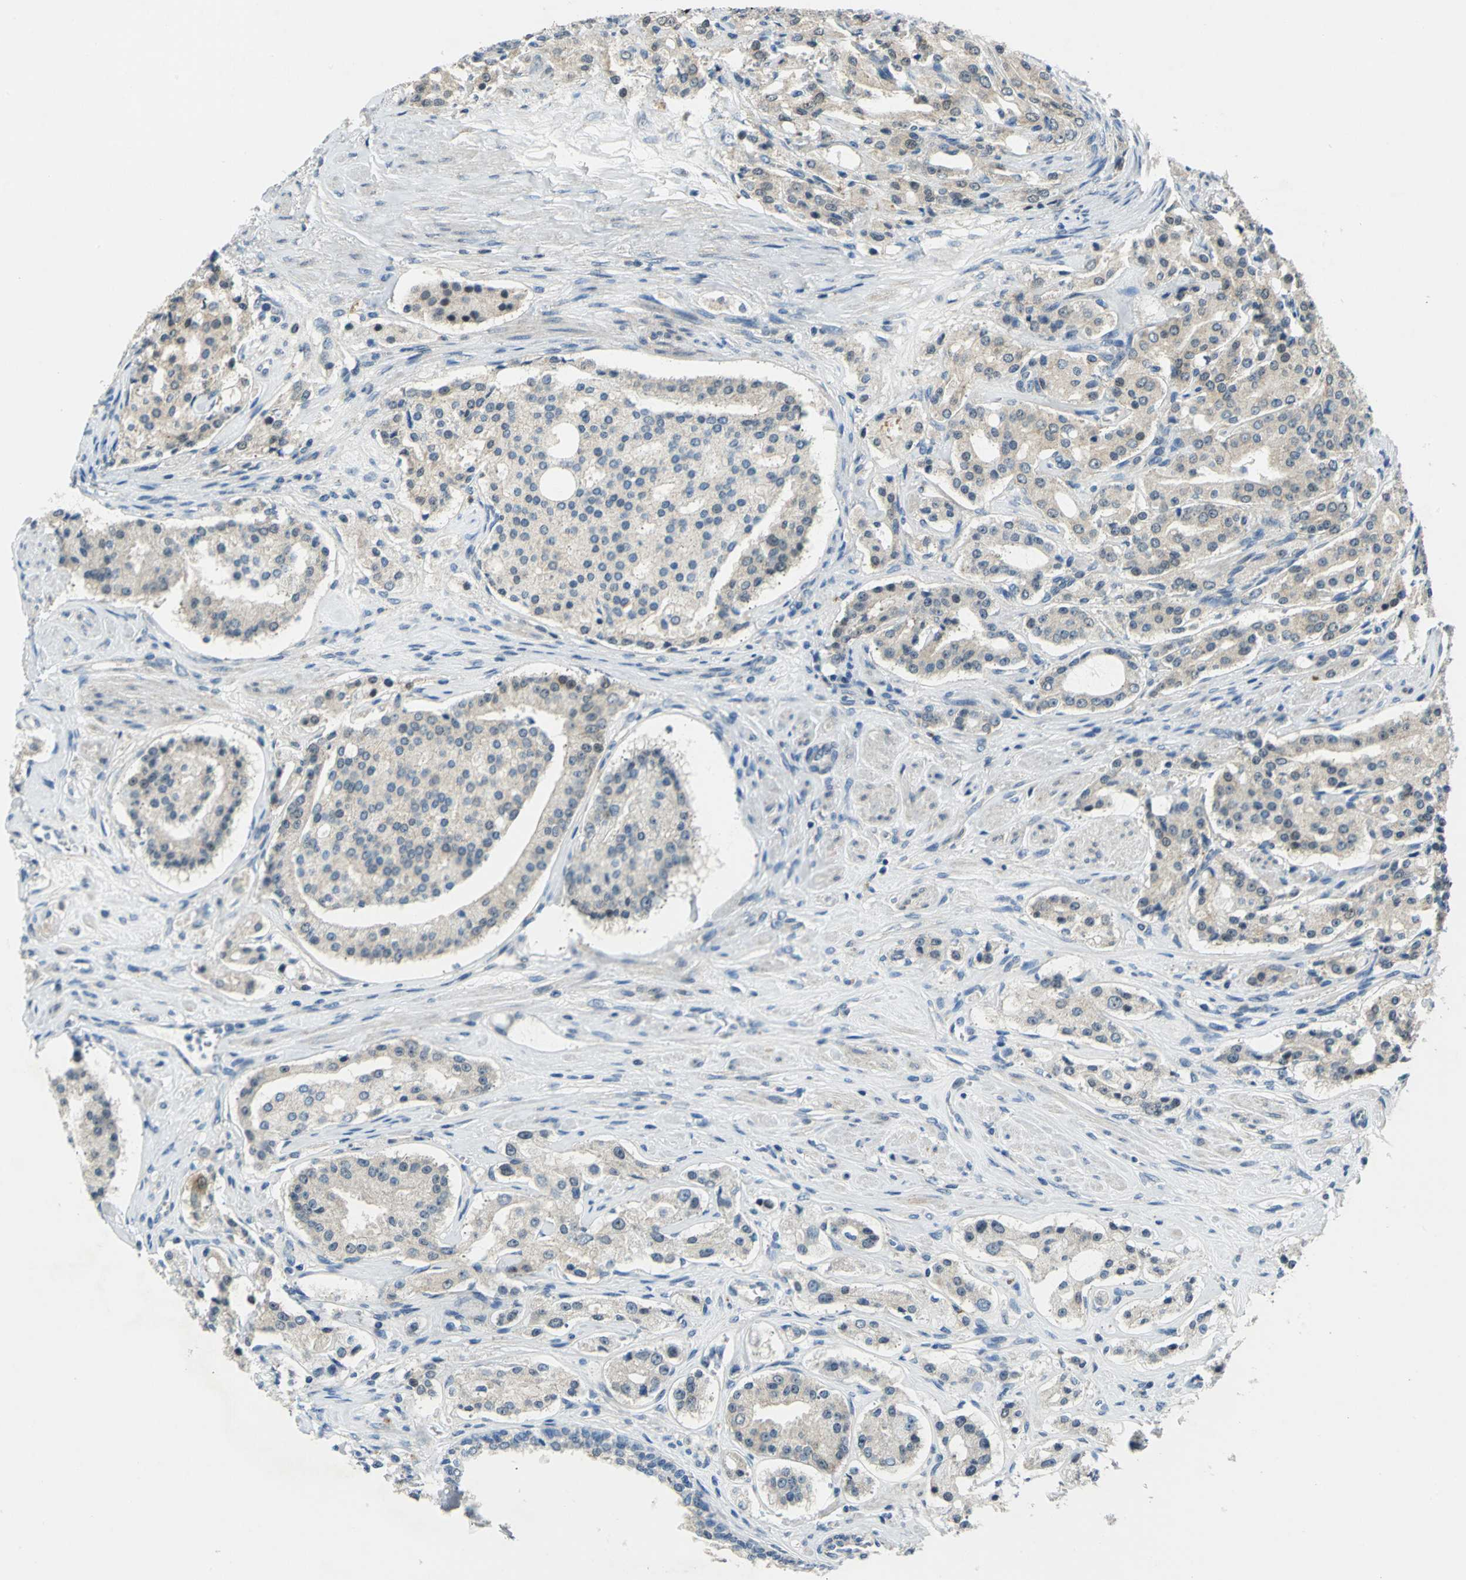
{"staining": {"intensity": "negative", "quantity": "none", "location": "none"}, "tissue": "prostate cancer", "cell_type": "Tumor cells", "image_type": "cancer", "snomed": [{"axis": "morphology", "description": "Adenocarcinoma, Medium grade"}, {"axis": "topography", "description": "Prostate"}], "caption": "Human prostate cancer stained for a protein using IHC displays no positivity in tumor cells.", "gene": "PIN1", "patient": {"sex": "male", "age": 72}}